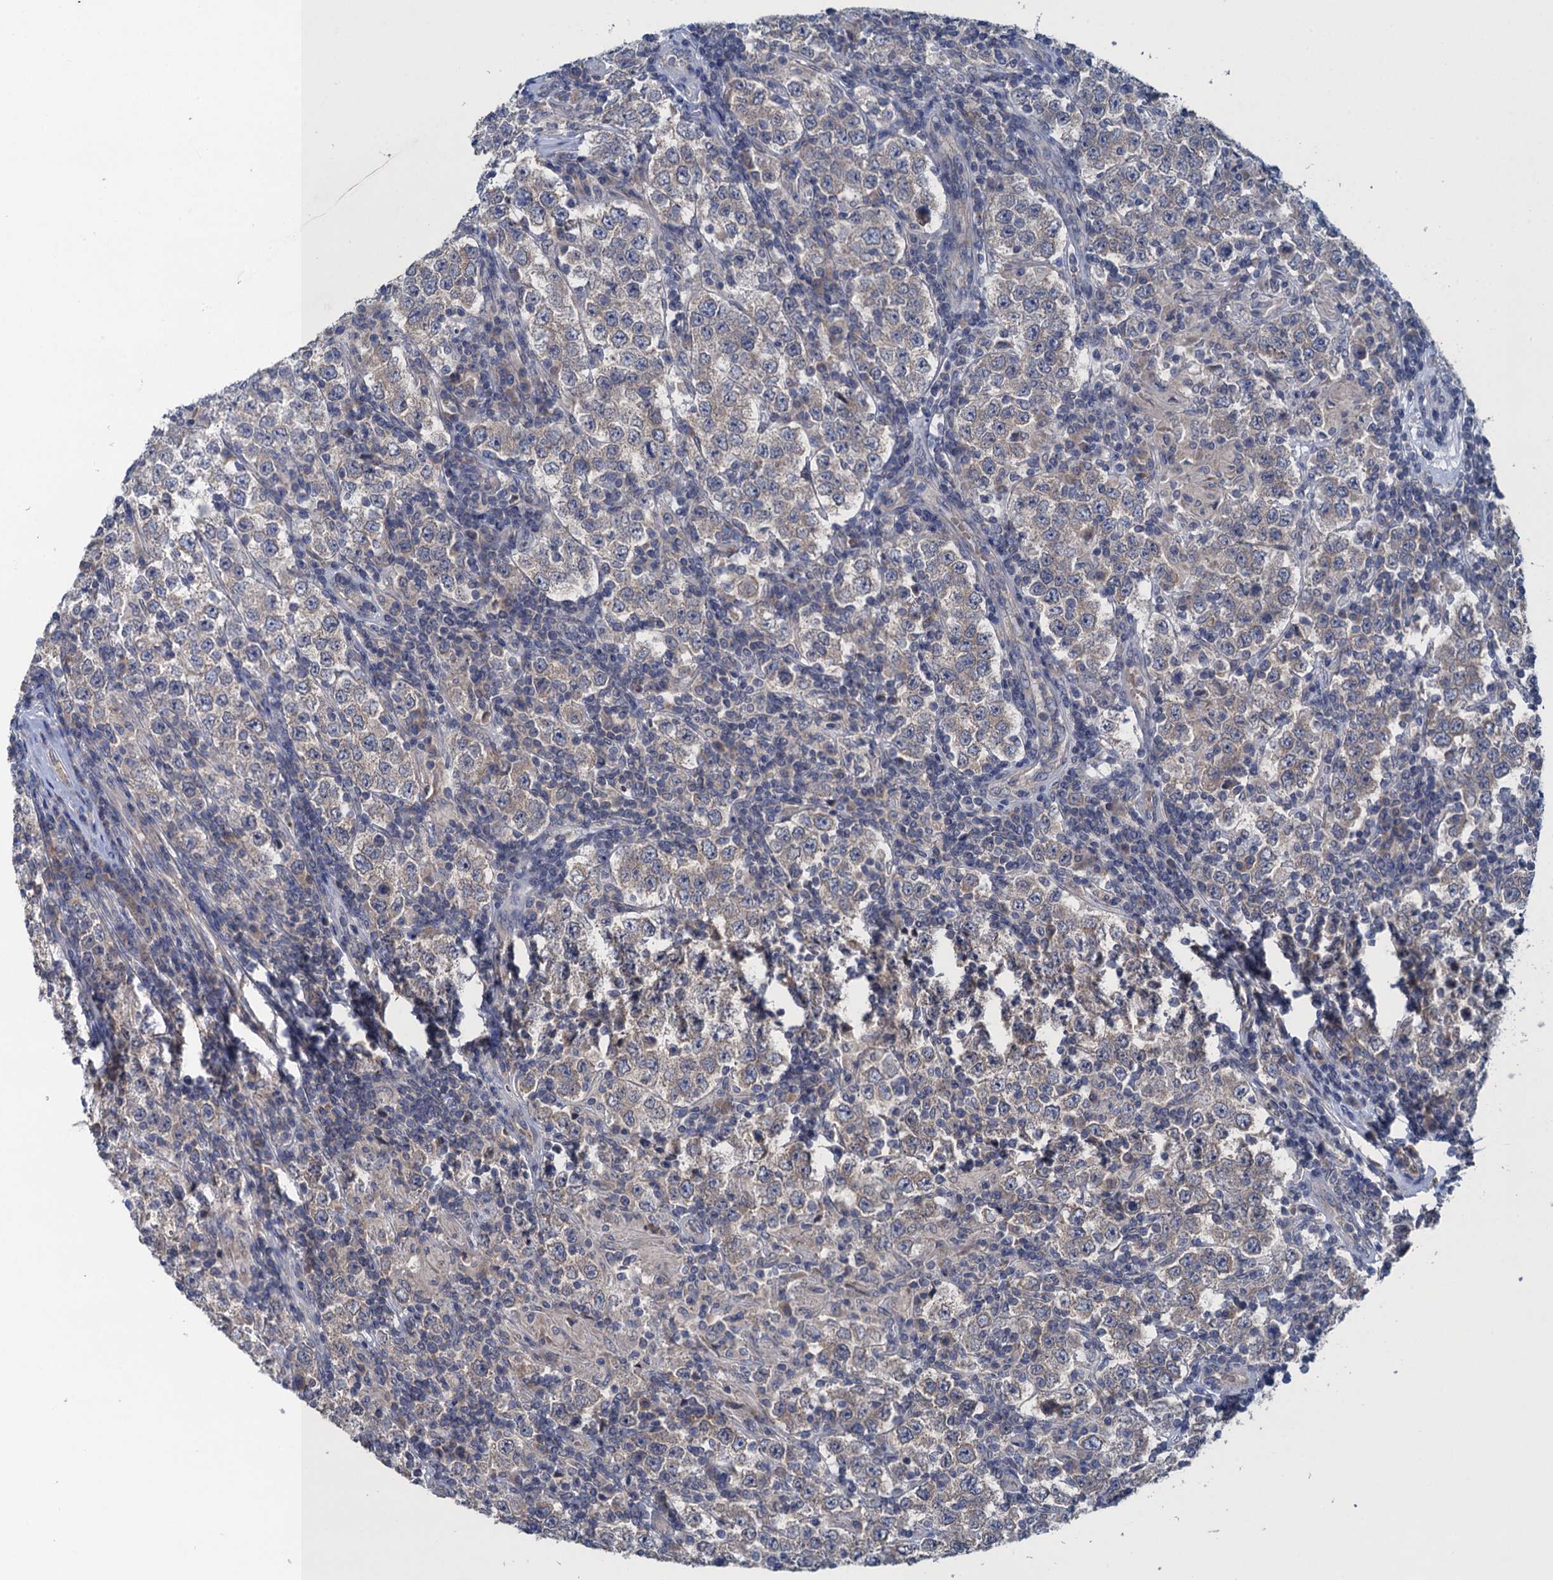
{"staining": {"intensity": "weak", "quantity": "<25%", "location": "cytoplasmic/membranous"}, "tissue": "testis cancer", "cell_type": "Tumor cells", "image_type": "cancer", "snomed": [{"axis": "morphology", "description": "Normal tissue, NOS"}, {"axis": "morphology", "description": "Urothelial carcinoma, High grade"}, {"axis": "morphology", "description": "Seminoma, NOS"}, {"axis": "morphology", "description": "Carcinoma, Embryonal, NOS"}, {"axis": "topography", "description": "Urinary bladder"}, {"axis": "topography", "description": "Testis"}], "caption": "Immunohistochemical staining of human testis high-grade urothelial carcinoma exhibits no significant positivity in tumor cells.", "gene": "CTU2", "patient": {"sex": "male", "age": 41}}